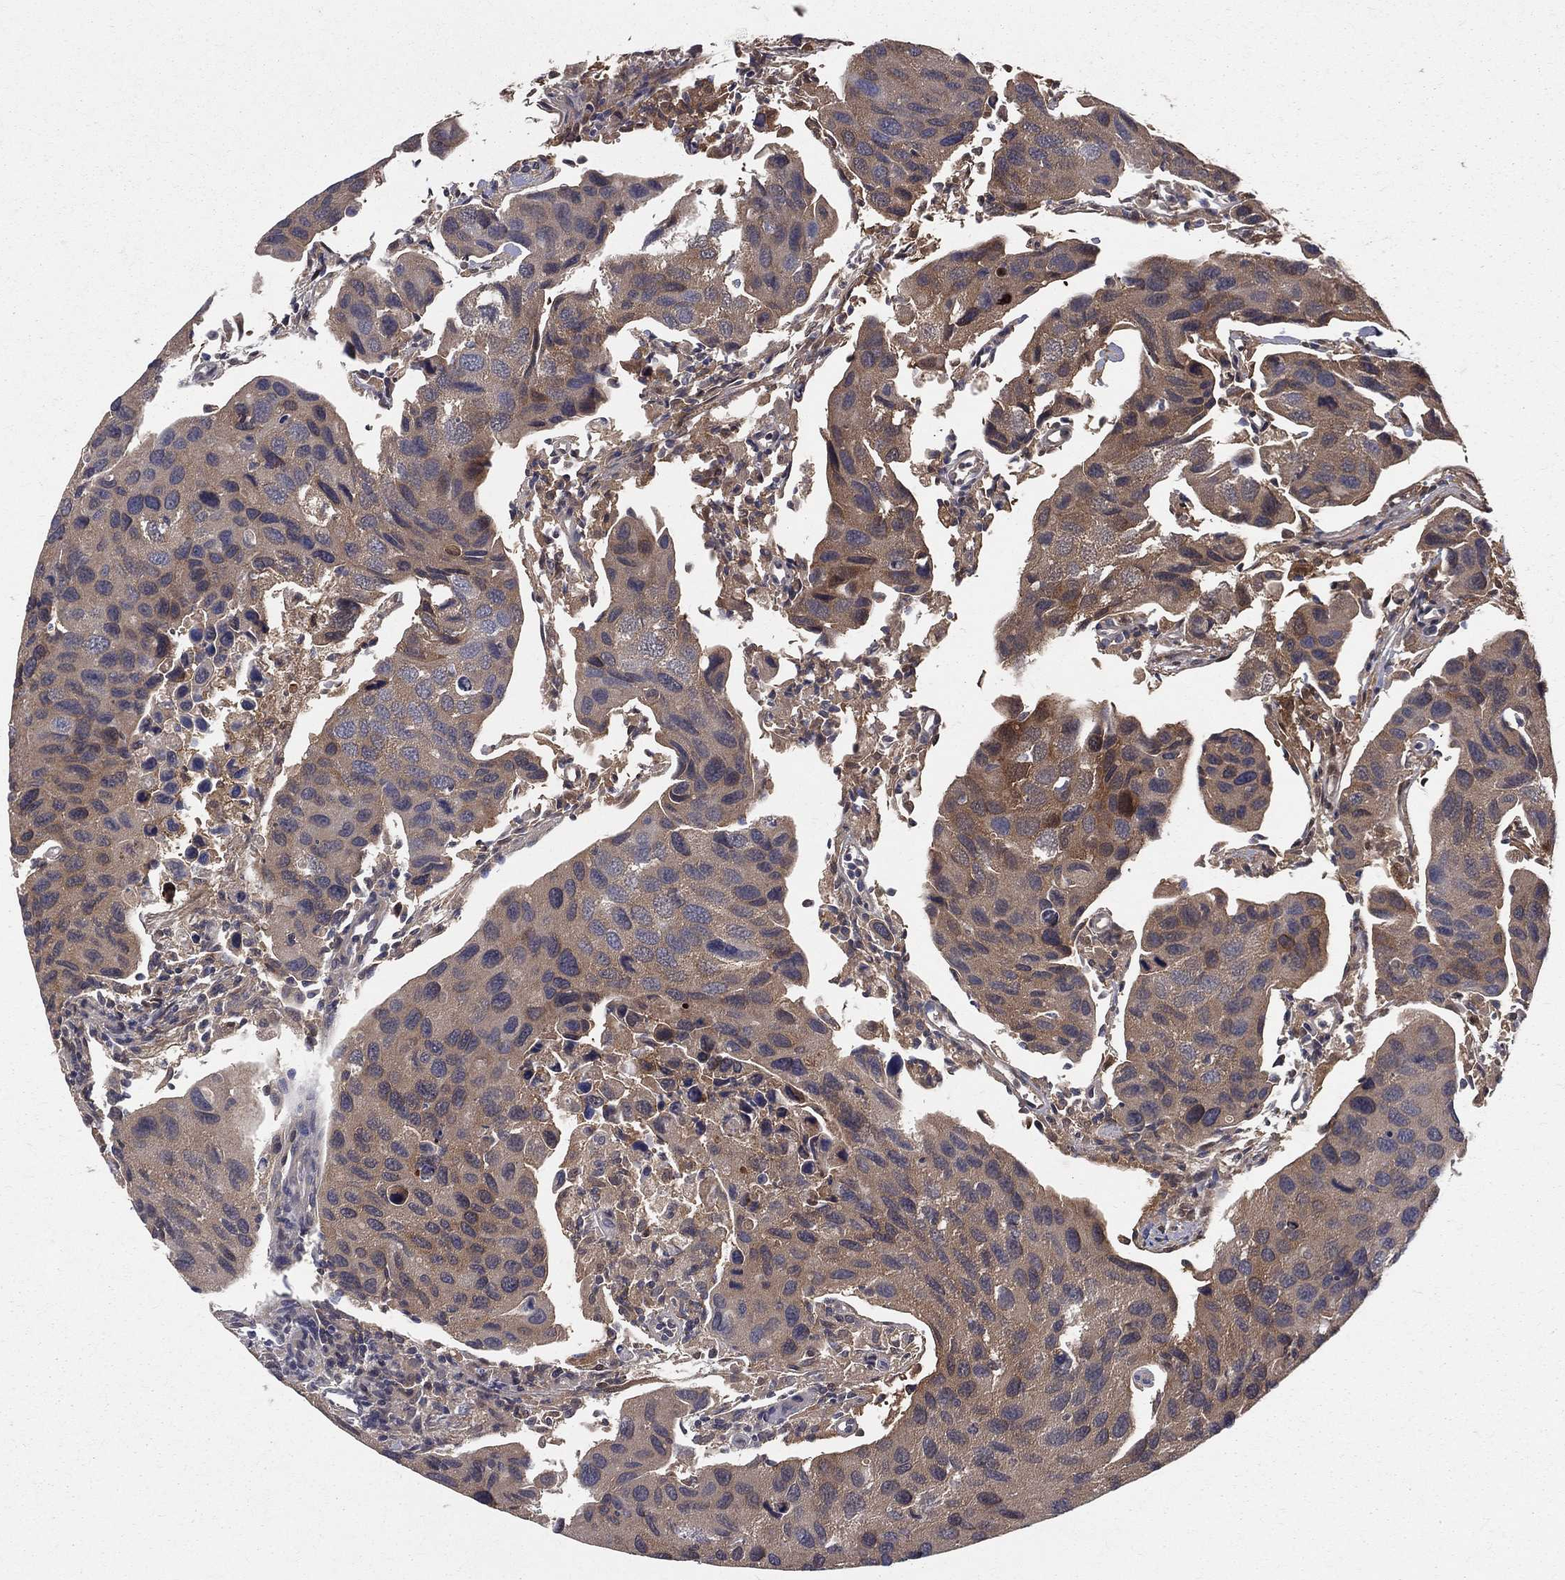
{"staining": {"intensity": "strong", "quantity": "25%-75%", "location": "cytoplasmic/membranous"}, "tissue": "urothelial cancer", "cell_type": "Tumor cells", "image_type": "cancer", "snomed": [{"axis": "morphology", "description": "Urothelial carcinoma, High grade"}, {"axis": "topography", "description": "Urinary bladder"}], "caption": "Approximately 25%-75% of tumor cells in urothelial cancer show strong cytoplasmic/membranous protein positivity as visualized by brown immunohistochemical staining.", "gene": "ENO1", "patient": {"sex": "male", "age": 79}}